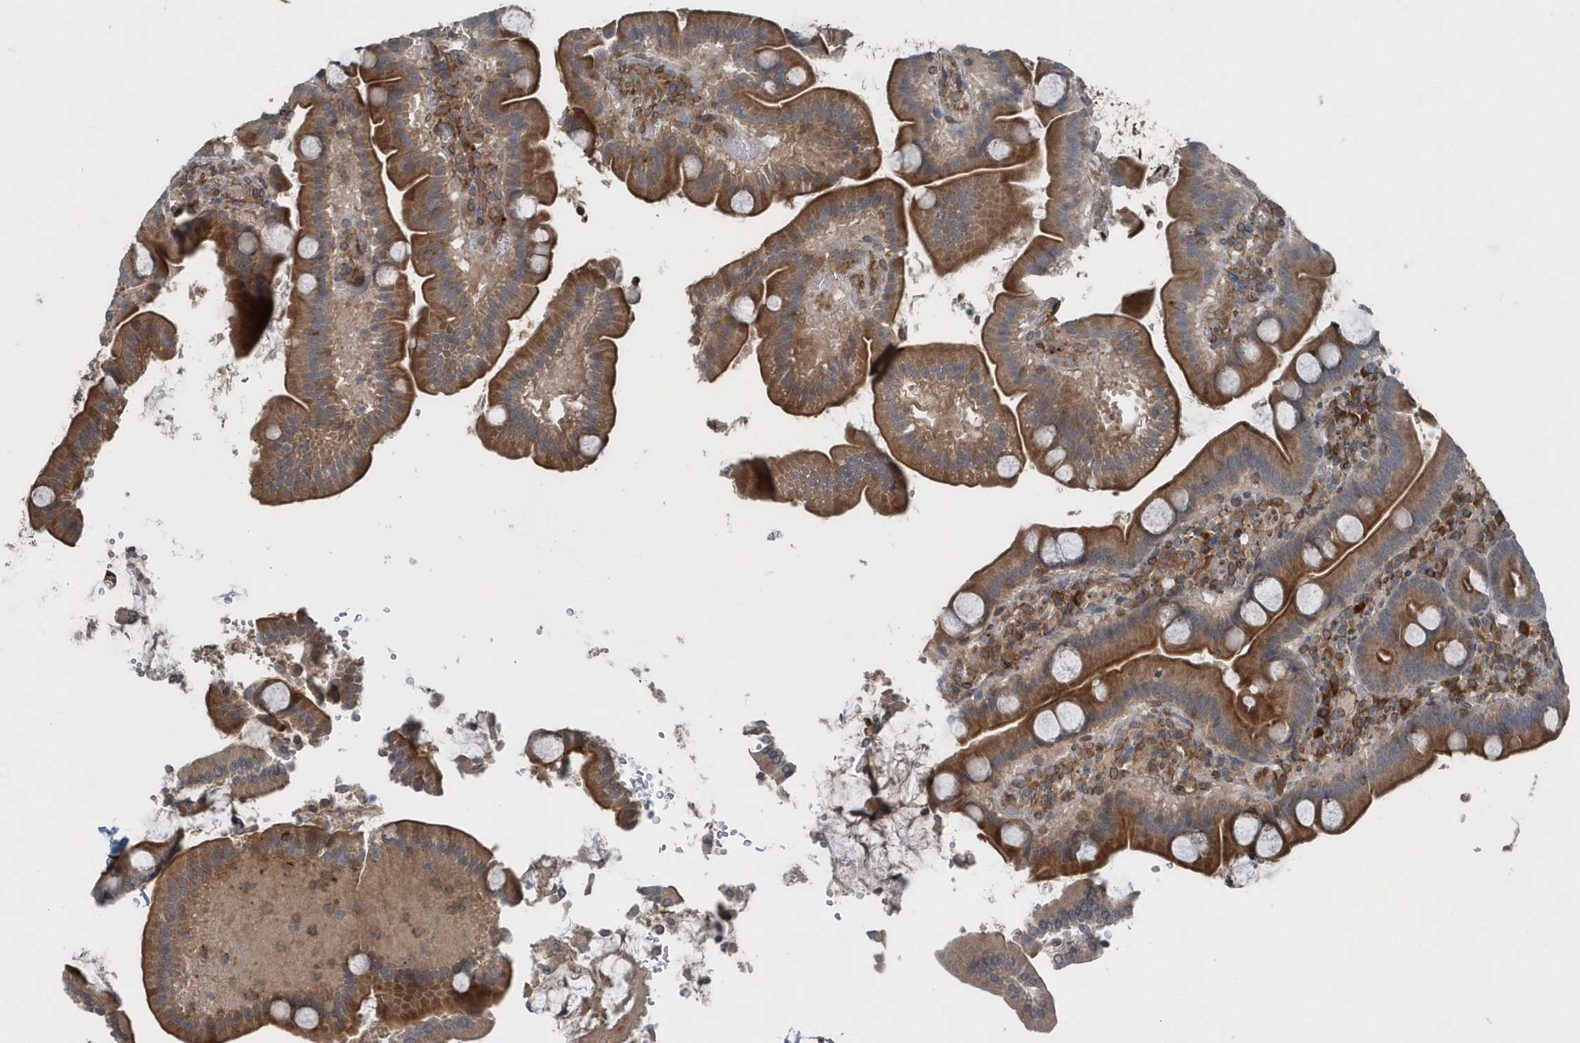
{"staining": {"intensity": "moderate", "quantity": ">75%", "location": "cytoplasmic/membranous"}, "tissue": "duodenum", "cell_type": "Glandular cells", "image_type": "normal", "snomed": [{"axis": "morphology", "description": "Normal tissue, NOS"}, {"axis": "topography", "description": "Duodenum"}], "caption": "Immunohistochemistry (DAB (3,3'-diaminobenzidine)) staining of unremarkable human duodenum displays moderate cytoplasmic/membranous protein positivity in approximately >75% of glandular cells. (IHC, brightfield microscopy, high magnification).", "gene": "MCC", "patient": {"sex": "male", "age": 55}}